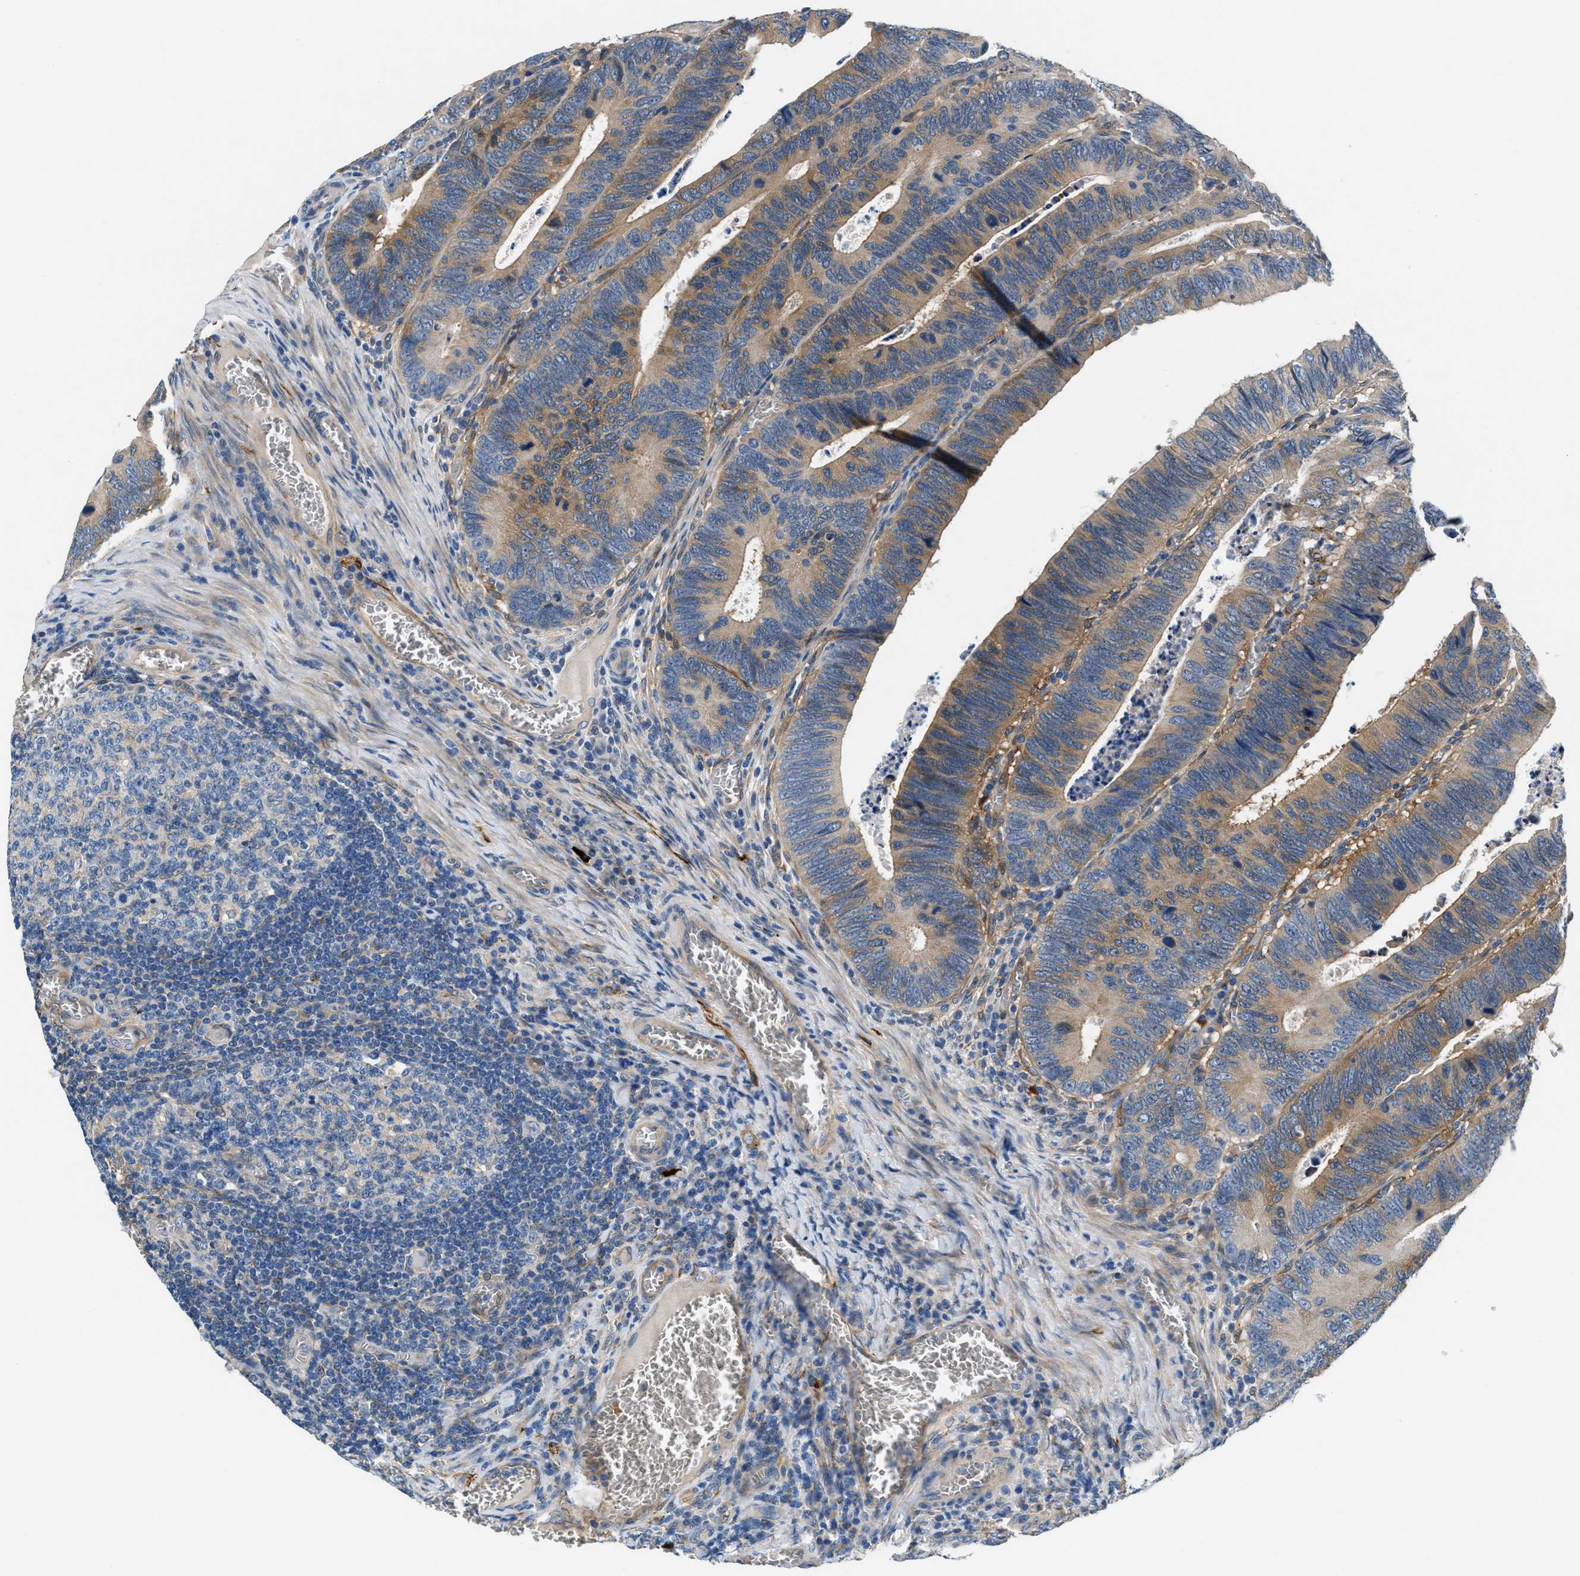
{"staining": {"intensity": "moderate", "quantity": ">75%", "location": "cytoplasmic/membranous"}, "tissue": "colorectal cancer", "cell_type": "Tumor cells", "image_type": "cancer", "snomed": [{"axis": "morphology", "description": "Inflammation, NOS"}, {"axis": "morphology", "description": "Adenocarcinoma, NOS"}, {"axis": "topography", "description": "Colon"}], "caption": "Moderate cytoplasmic/membranous protein positivity is appreciated in about >75% of tumor cells in colorectal adenocarcinoma. Immunohistochemistry stains the protein in brown and the nuclei are stained blue.", "gene": "PRTFDC1", "patient": {"sex": "male", "age": 72}}